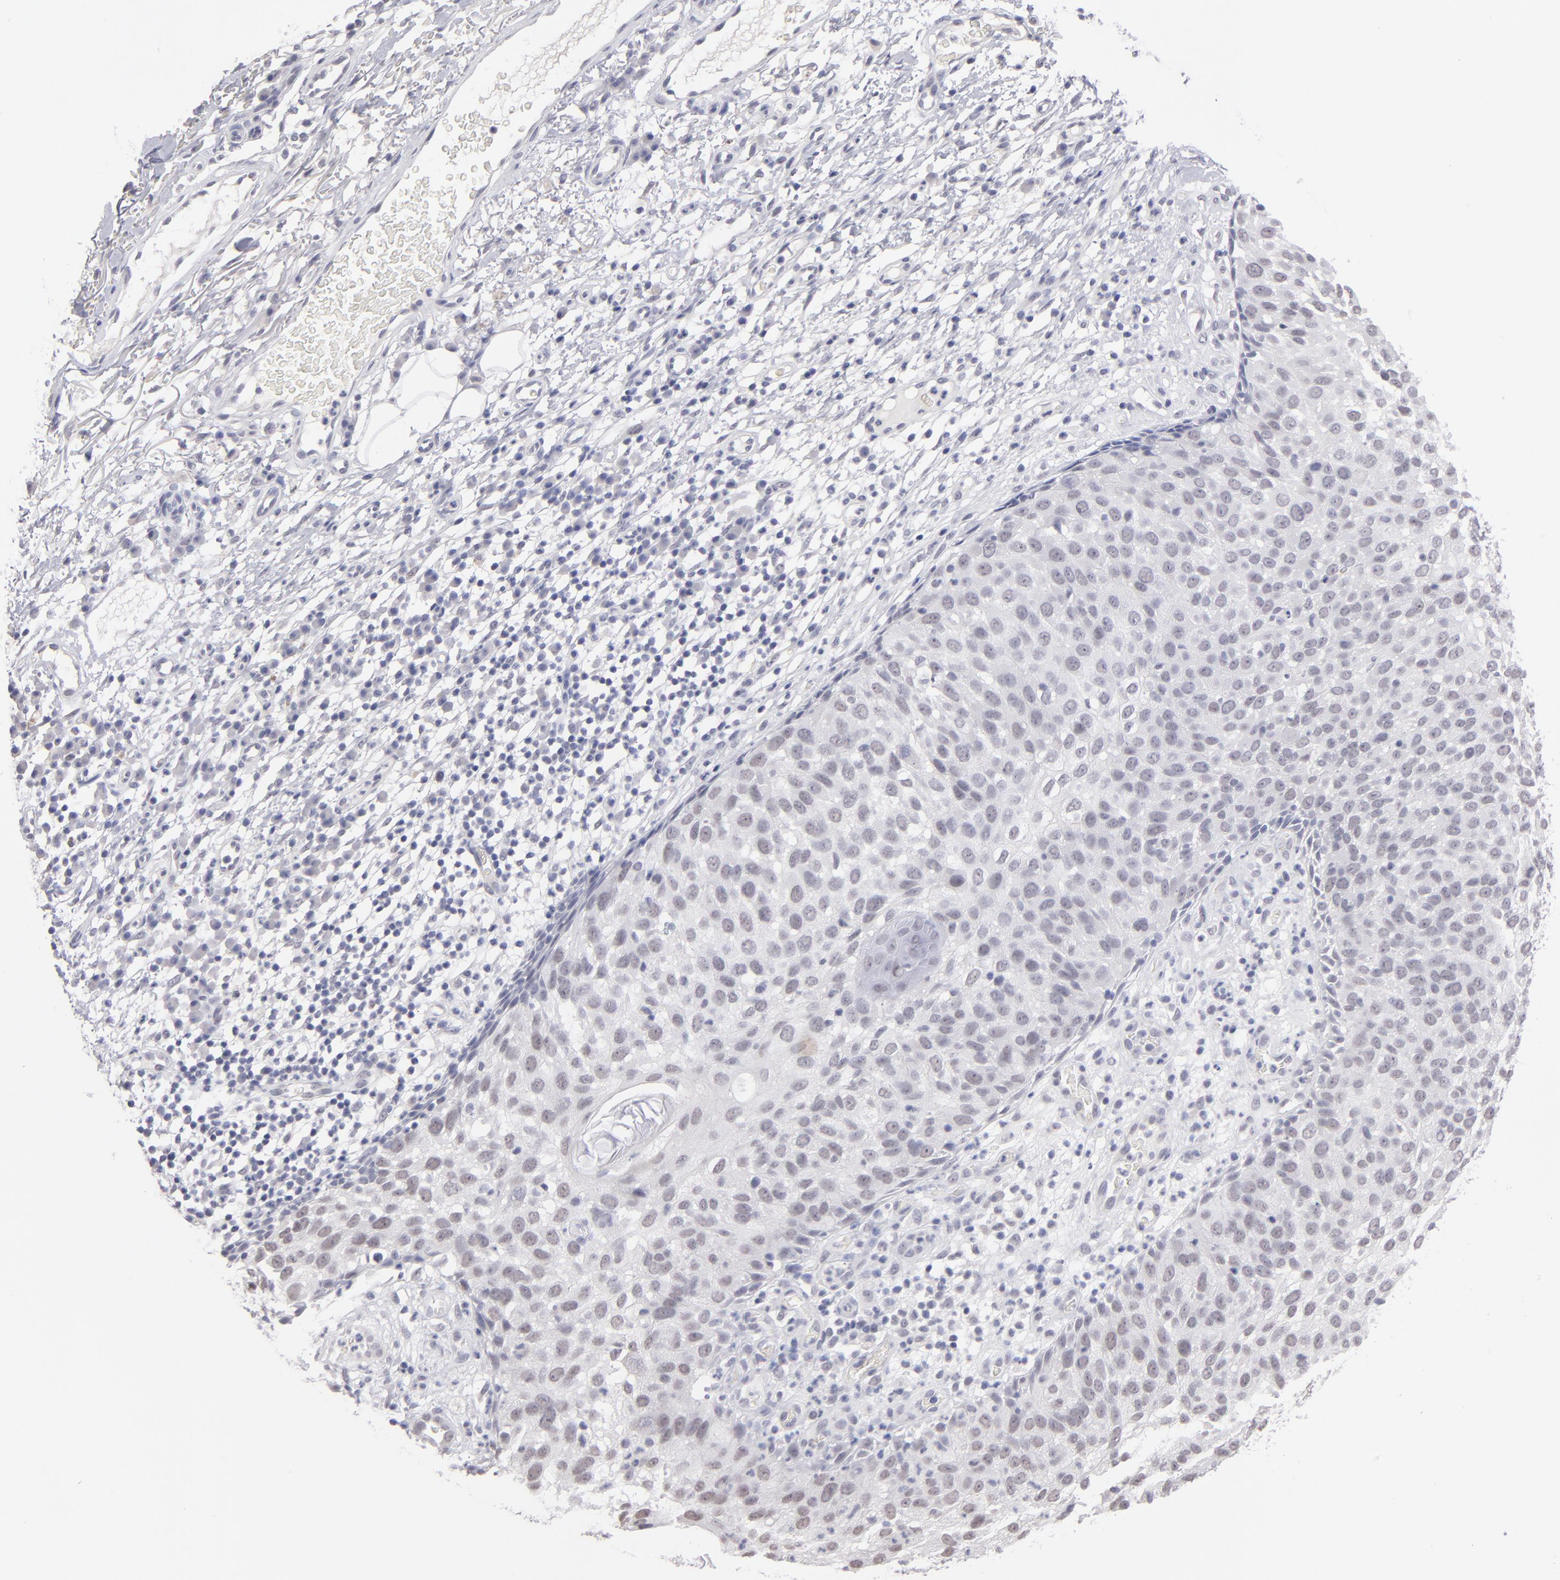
{"staining": {"intensity": "weak", "quantity": "25%-75%", "location": "nuclear"}, "tissue": "skin cancer", "cell_type": "Tumor cells", "image_type": "cancer", "snomed": [{"axis": "morphology", "description": "Squamous cell carcinoma, NOS"}, {"axis": "topography", "description": "Skin"}], "caption": "The photomicrograph exhibits immunohistochemical staining of skin cancer (squamous cell carcinoma). There is weak nuclear staining is seen in about 25%-75% of tumor cells.", "gene": "TEX11", "patient": {"sex": "male", "age": 87}}